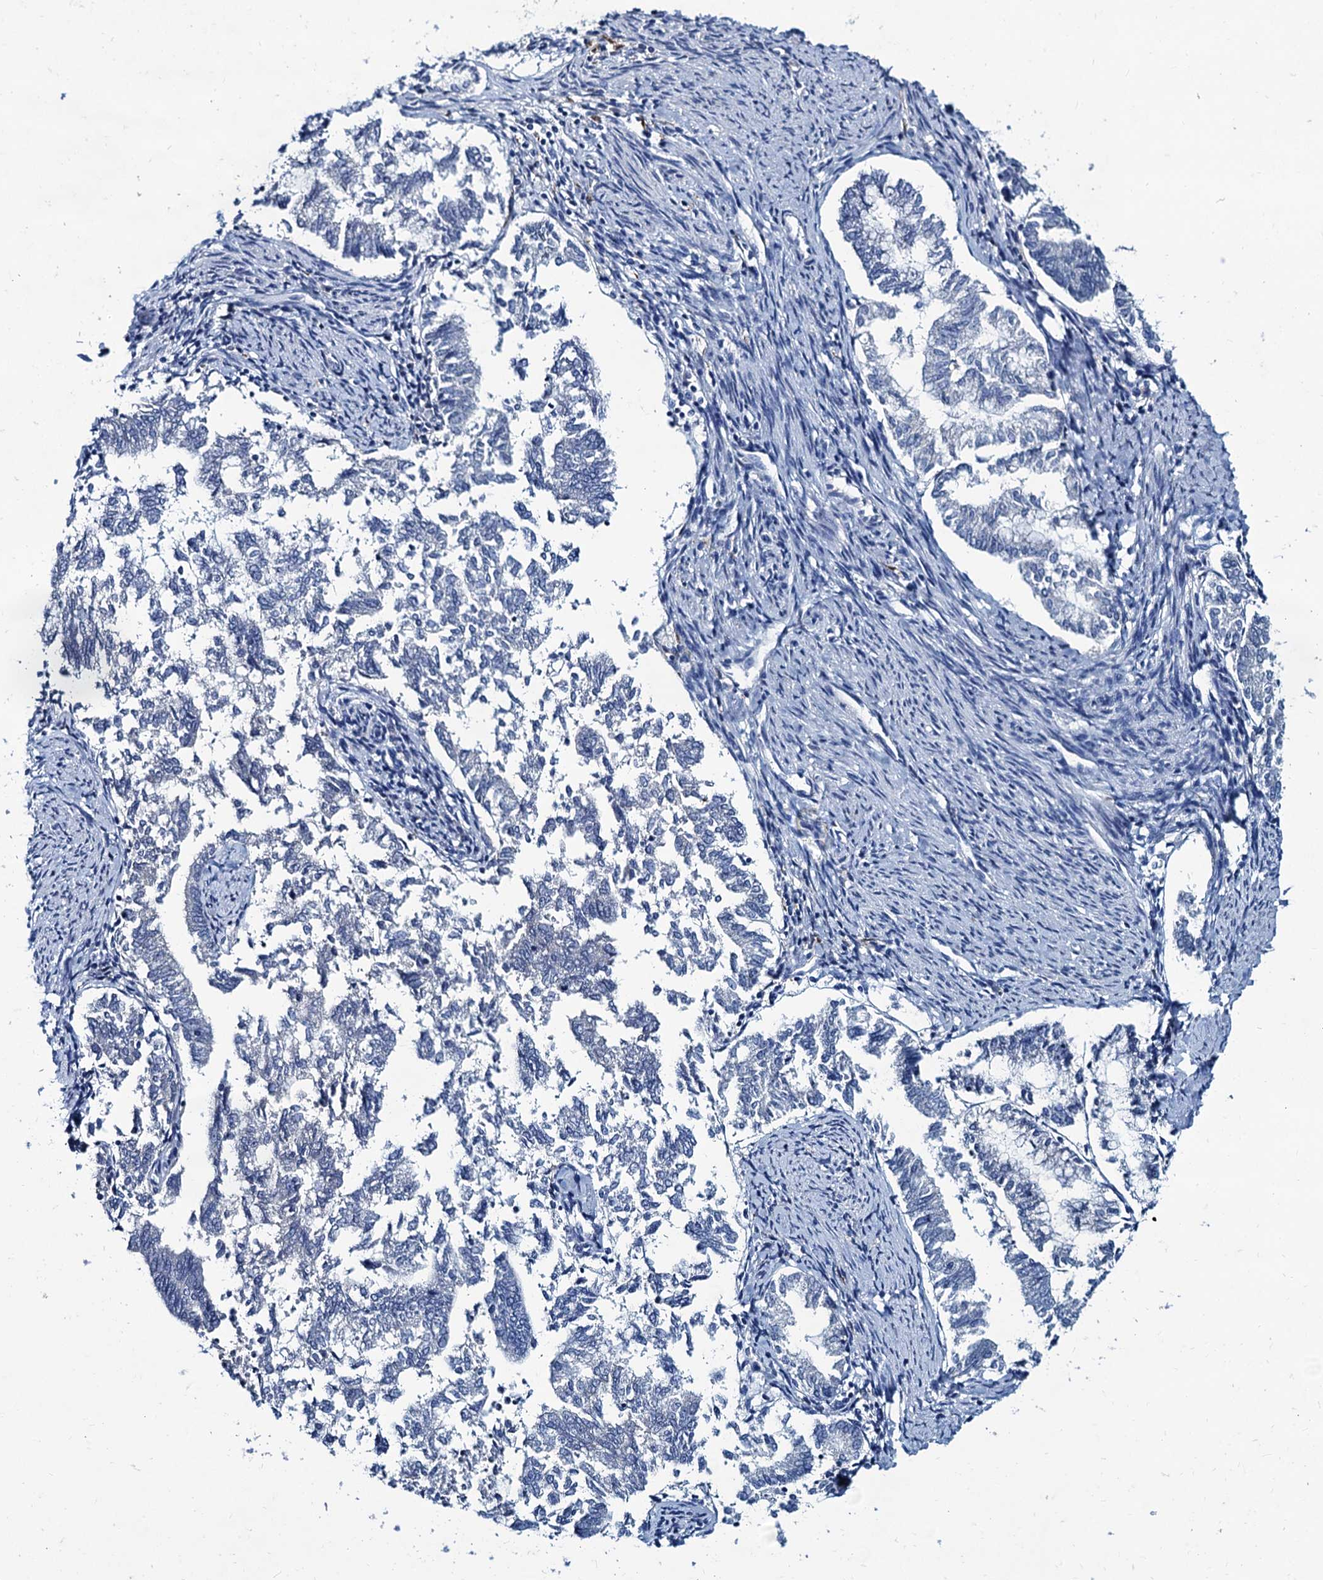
{"staining": {"intensity": "negative", "quantity": "none", "location": "none"}, "tissue": "endometrial cancer", "cell_type": "Tumor cells", "image_type": "cancer", "snomed": [{"axis": "morphology", "description": "Adenocarcinoma, NOS"}, {"axis": "topography", "description": "Endometrium"}], "caption": "Immunohistochemistry (IHC) of human endometrial cancer reveals no positivity in tumor cells. (DAB (3,3'-diaminobenzidine) immunohistochemistry (IHC) with hematoxylin counter stain).", "gene": "RTKN2", "patient": {"sex": "female", "age": 79}}